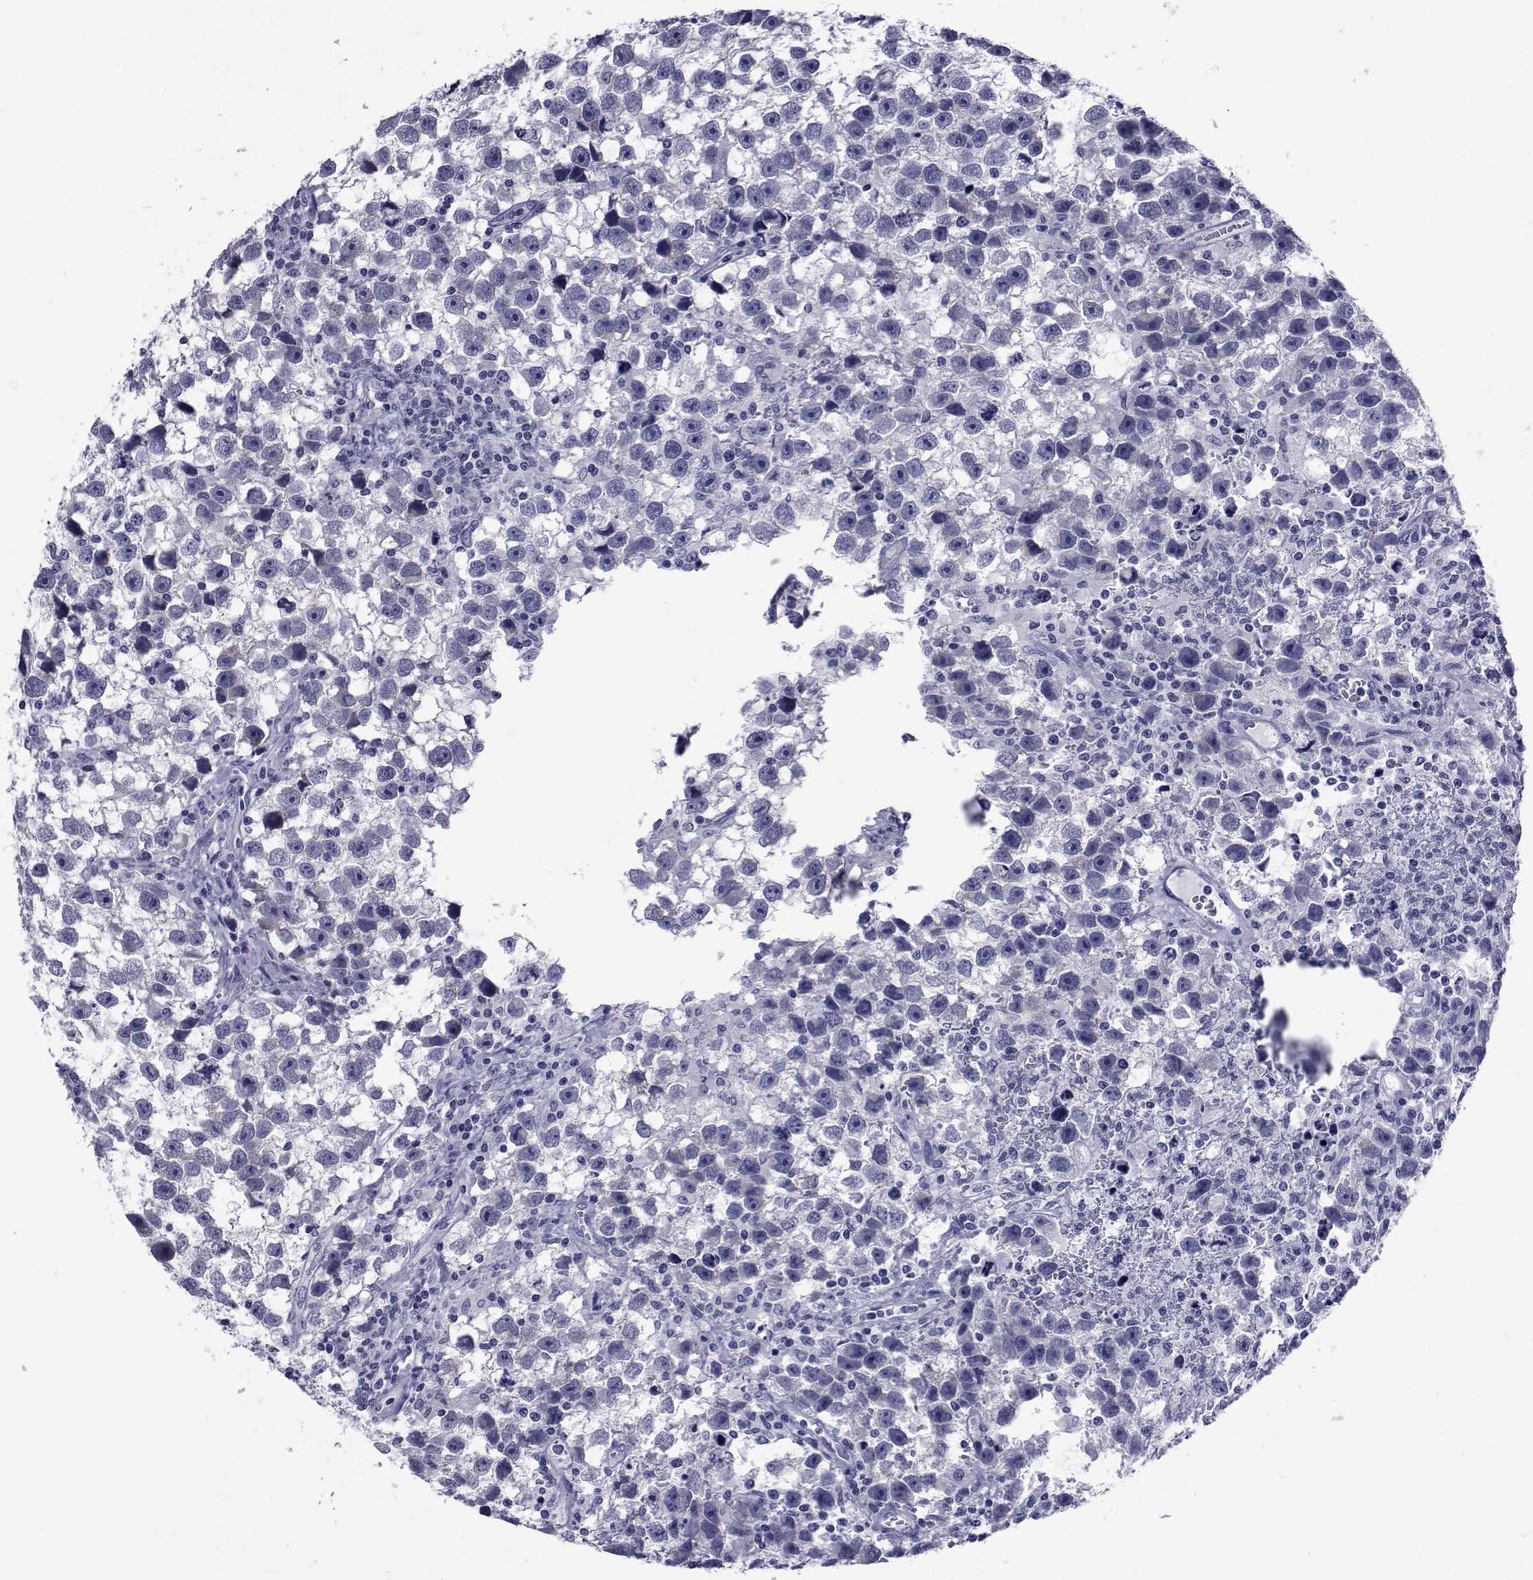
{"staining": {"intensity": "negative", "quantity": "none", "location": "none"}, "tissue": "testis cancer", "cell_type": "Tumor cells", "image_type": "cancer", "snomed": [{"axis": "morphology", "description": "Seminoma, NOS"}, {"axis": "topography", "description": "Testis"}], "caption": "Immunohistochemistry (IHC) image of testis seminoma stained for a protein (brown), which demonstrates no staining in tumor cells.", "gene": "GKAP1", "patient": {"sex": "male", "age": 43}}